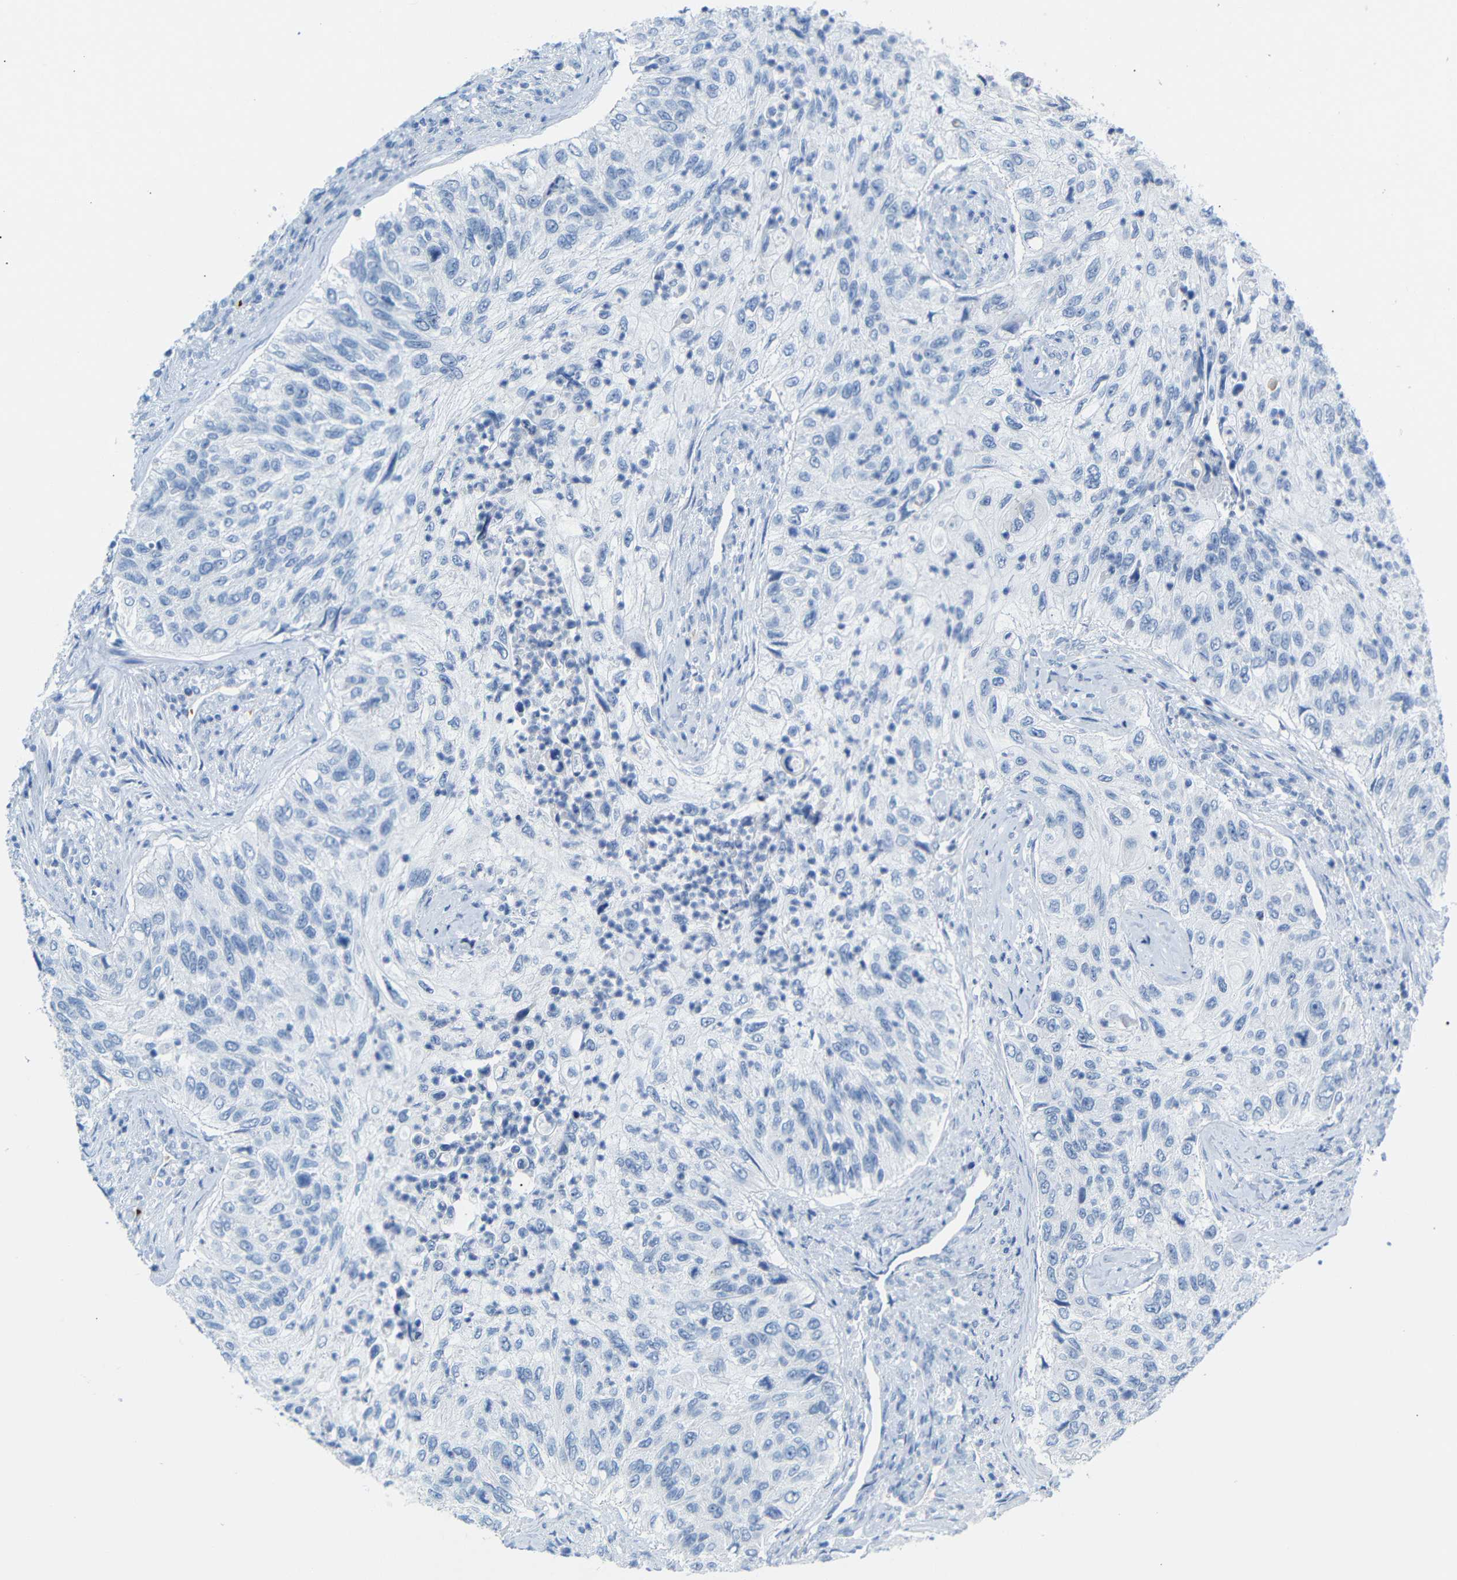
{"staining": {"intensity": "negative", "quantity": "none", "location": "none"}, "tissue": "urothelial cancer", "cell_type": "Tumor cells", "image_type": "cancer", "snomed": [{"axis": "morphology", "description": "Urothelial carcinoma, High grade"}, {"axis": "topography", "description": "Urinary bladder"}], "caption": "Protein analysis of urothelial cancer displays no significant positivity in tumor cells.", "gene": "ERVMER34-1", "patient": {"sex": "female", "age": 60}}